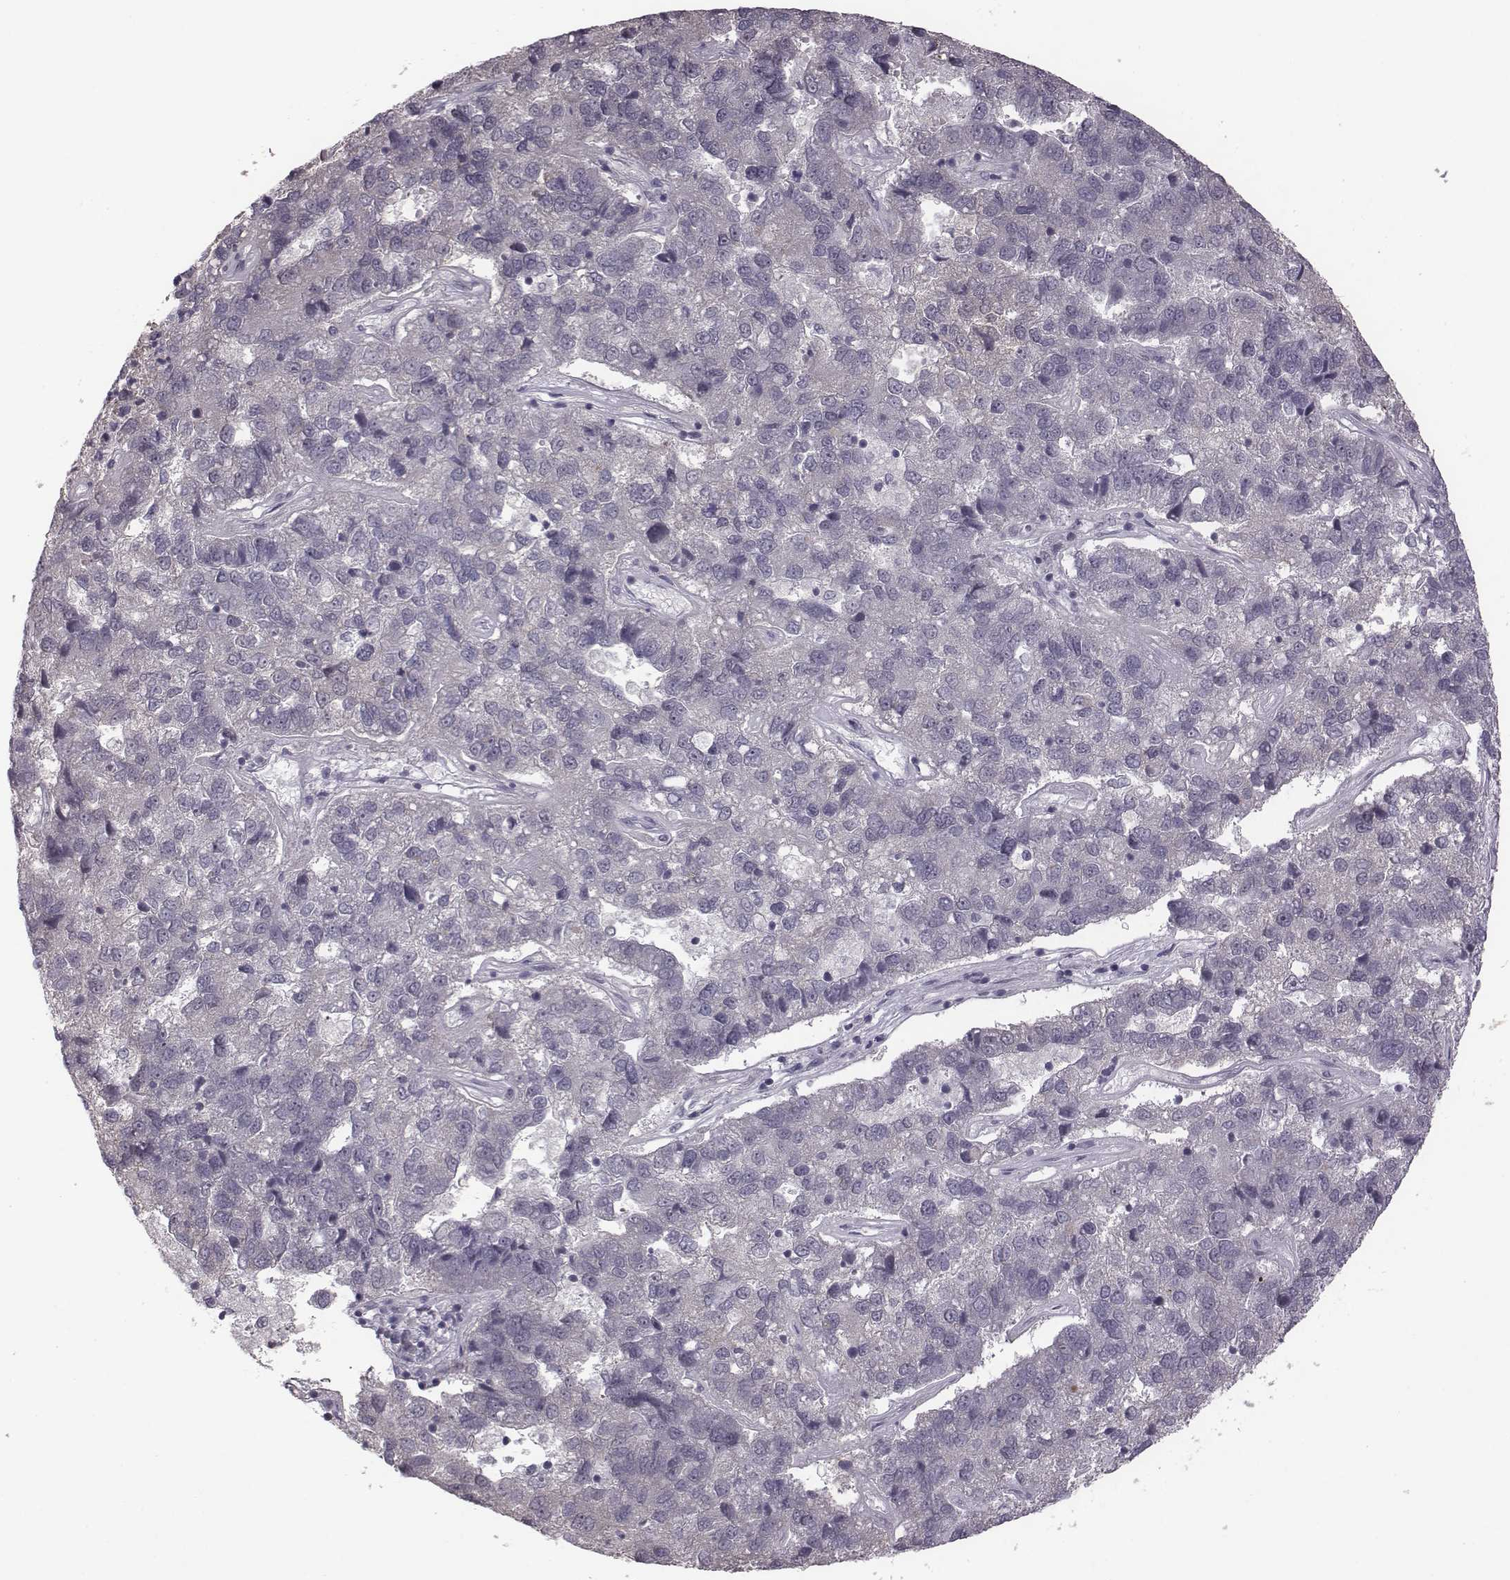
{"staining": {"intensity": "negative", "quantity": "none", "location": "none"}, "tissue": "pancreatic cancer", "cell_type": "Tumor cells", "image_type": "cancer", "snomed": [{"axis": "morphology", "description": "Adenocarcinoma, NOS"}, {"axis": "topography", "description": "Pancreas"}], "caption": "A photomicrograph of pancreatic cancer (adenocarcinoma) stained for a protein exhibits no brown staining in tumor cells. Nuclei are stained in blue.", "gene": "BICDL1", "patient": {"sex": "female", "age": 61}}